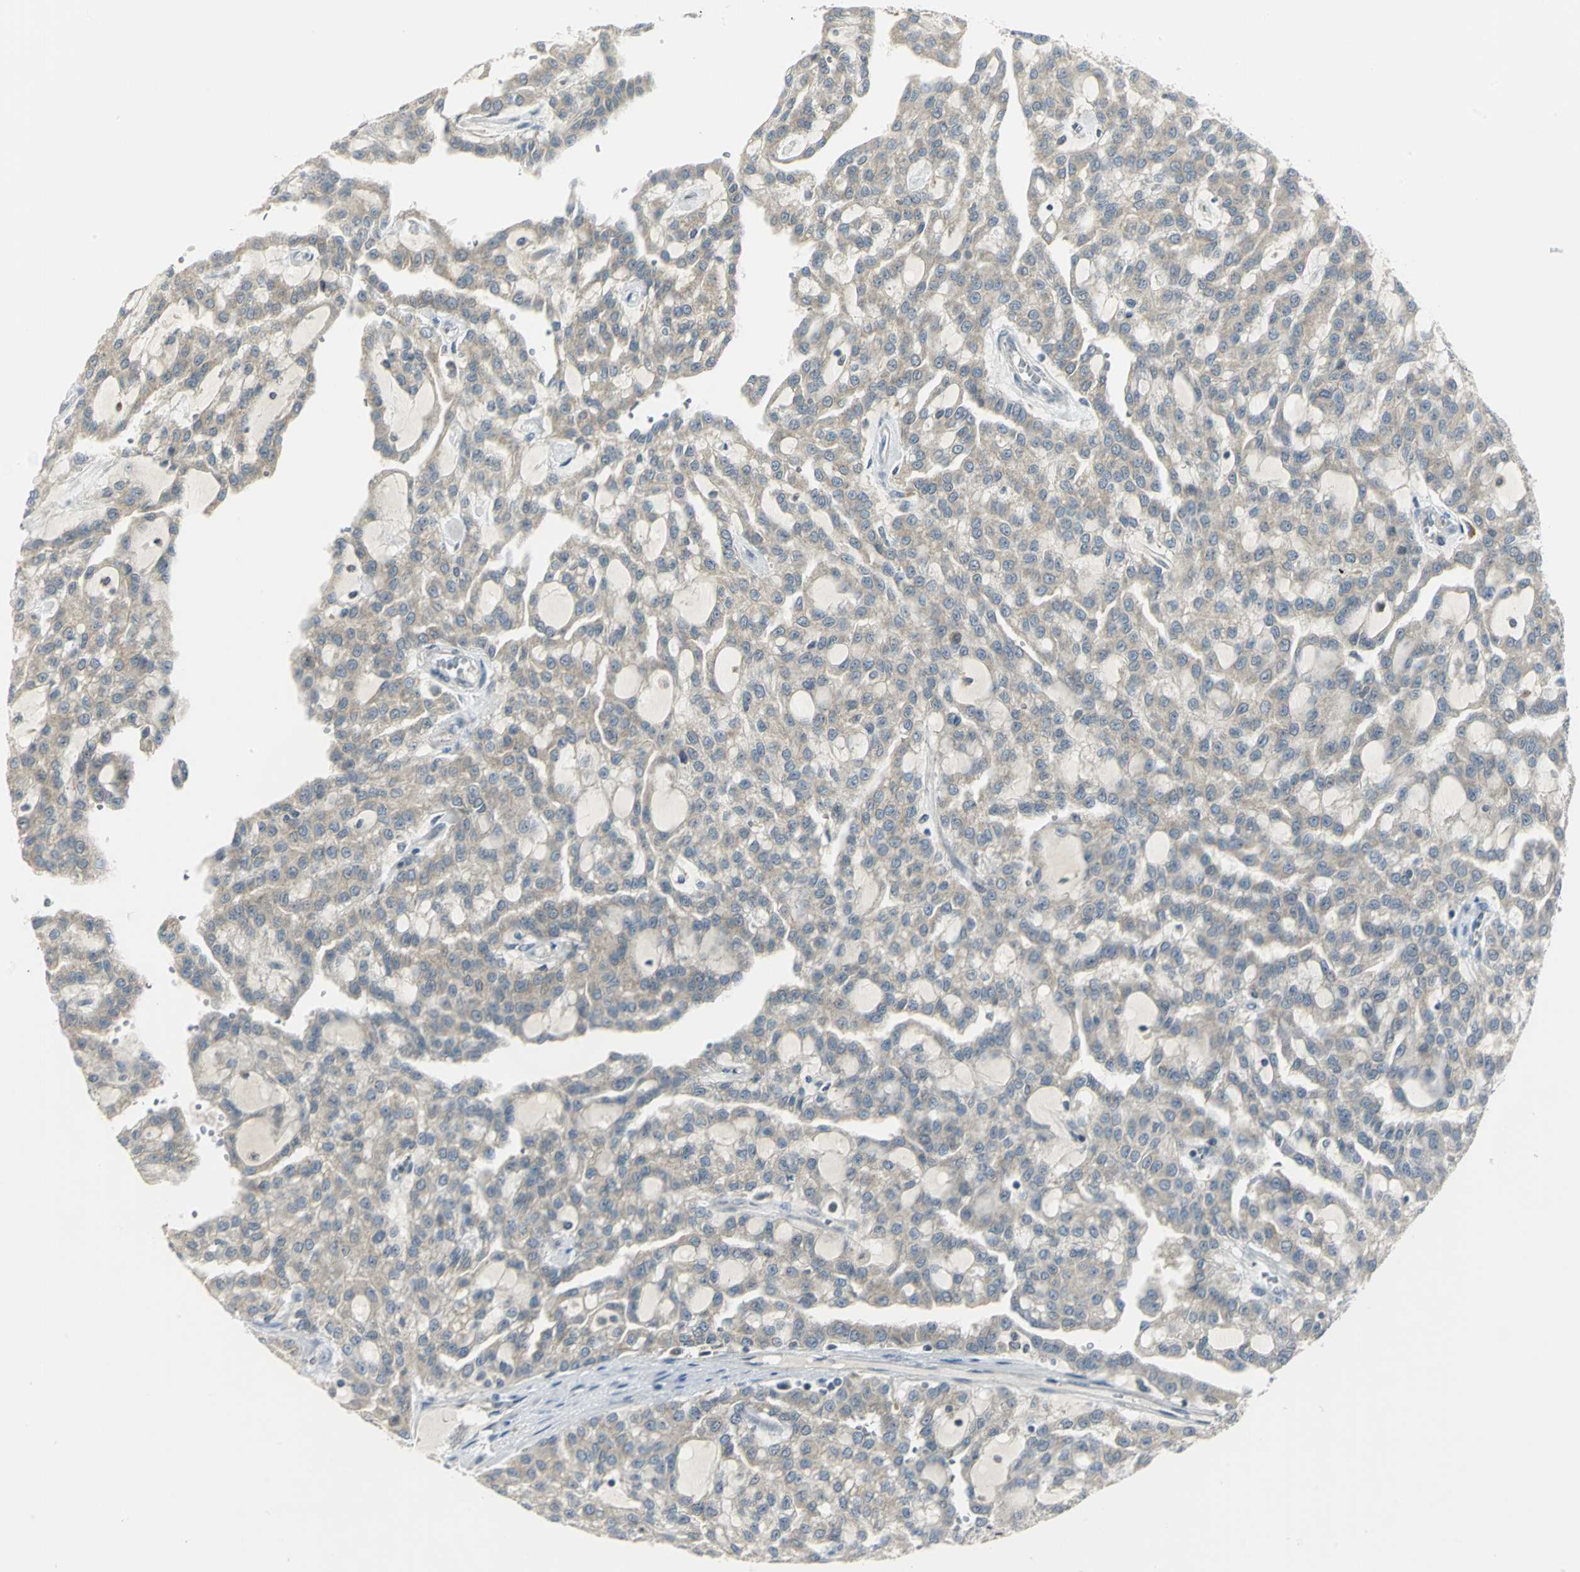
{"staining": {"intensity": "weak", "quantity": ">75%", "location": "cytoplasmic/membranous"}, "tissue": "renal cancer", "cell_type": "Tumor cells", "image_type": "cancer", "snomed": [{"axis": "morphology", "description": "Adenocarcinoma, NOS"}, {"axis": "topography", "description": "Kidney"}], "caption": "Weak cytoplasmic/membranous protein expression is identified in about >75% of tumor cells in renal cancer (adenocarcinoma).", "gene": "MAPK8IP3", "patient": {"sex": "male", "age": 63}}